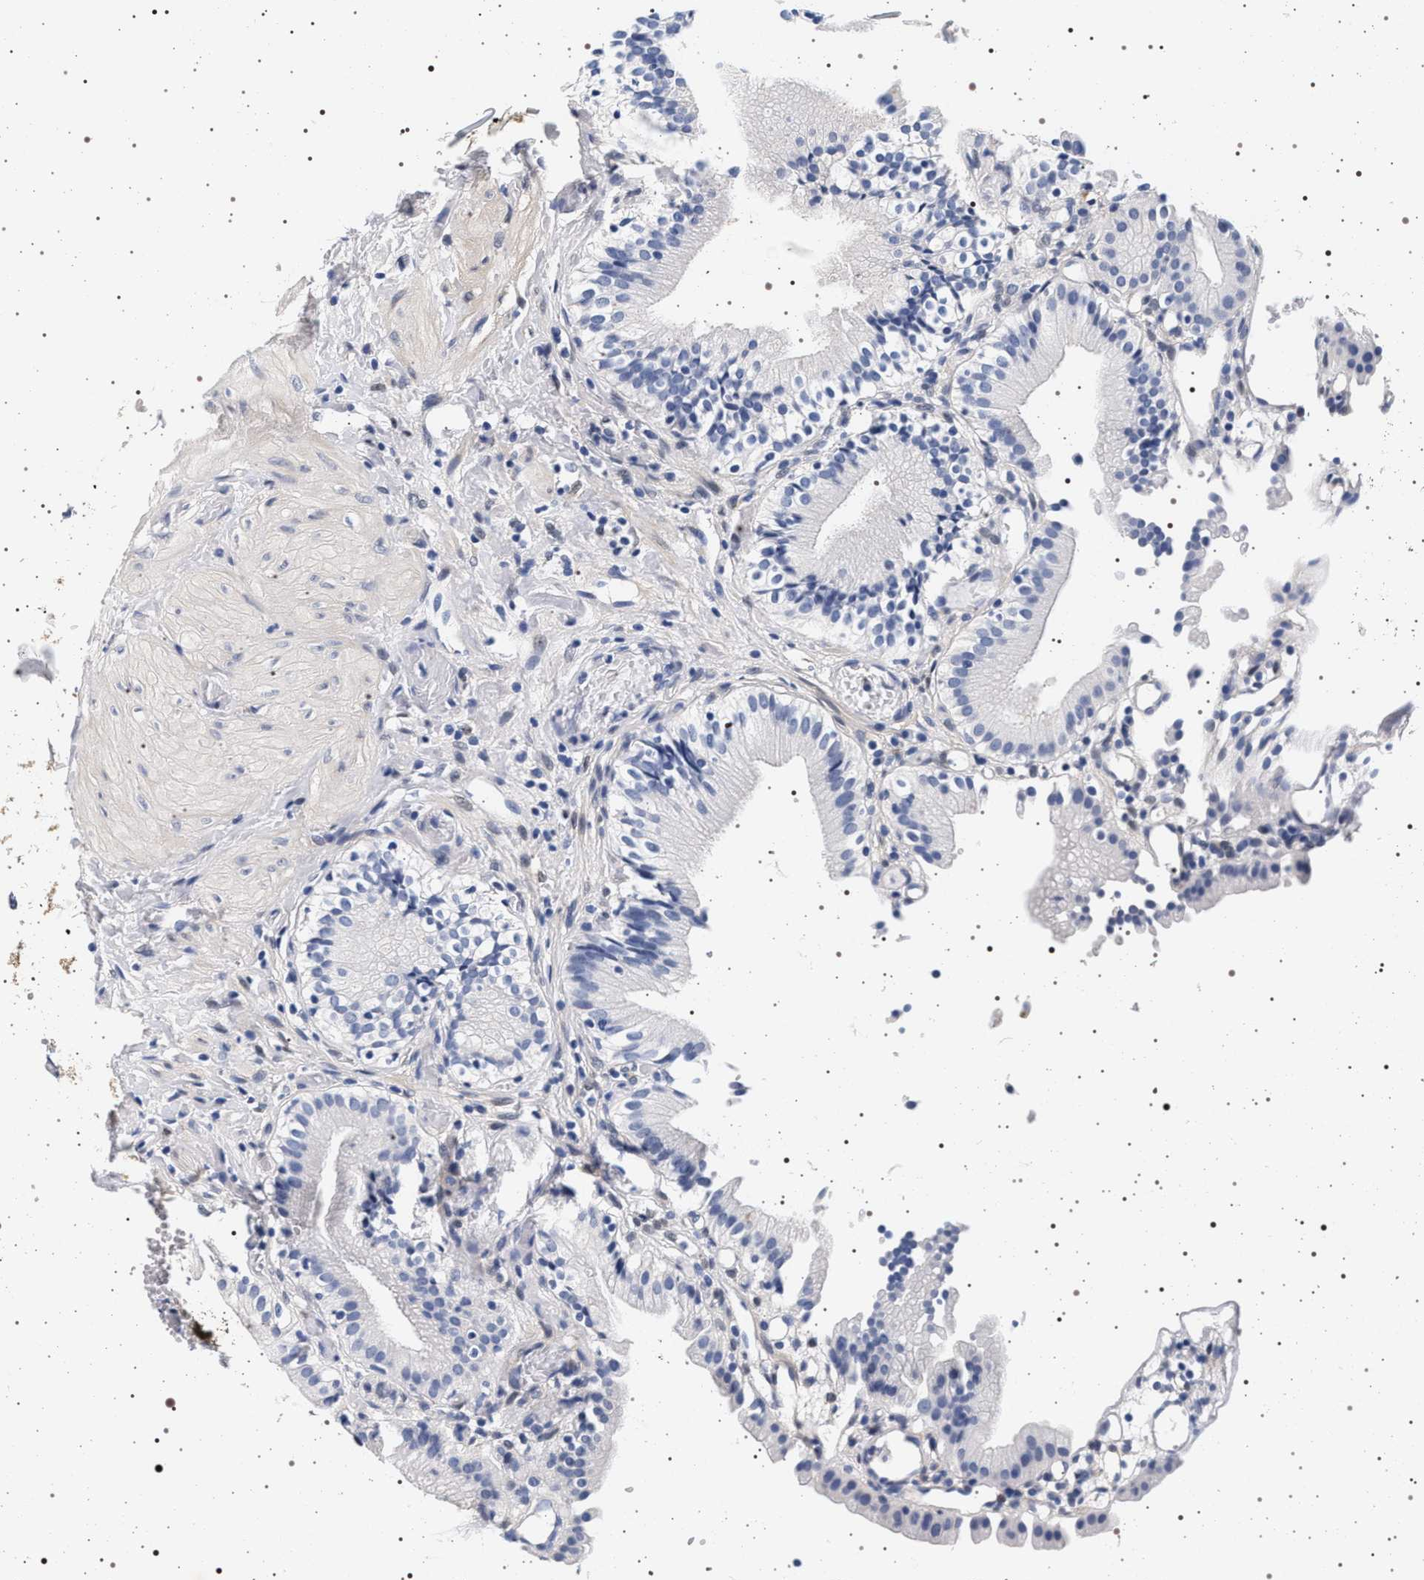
{"staining": {"intensity": "negative", "quantity": "none", "location": "none"}, "tissue": "gallbladder", "cell_type": "Glandular cells", "image_type": "normal", "snomed": [{"axis": "morphology", "description": "Normal tissue, NOS"}, {"axis": "topography", "description": "Gallbladder"}], "caption": "Photomicrograph shows no protein staining in glandular cells of normal gallbladder. The staining is performed using DAB brown chromogen with nuclei counter-stained in using hematoxylin.", "gene": "MAPK10", "patient": {"sex": "male", "age": 65}}